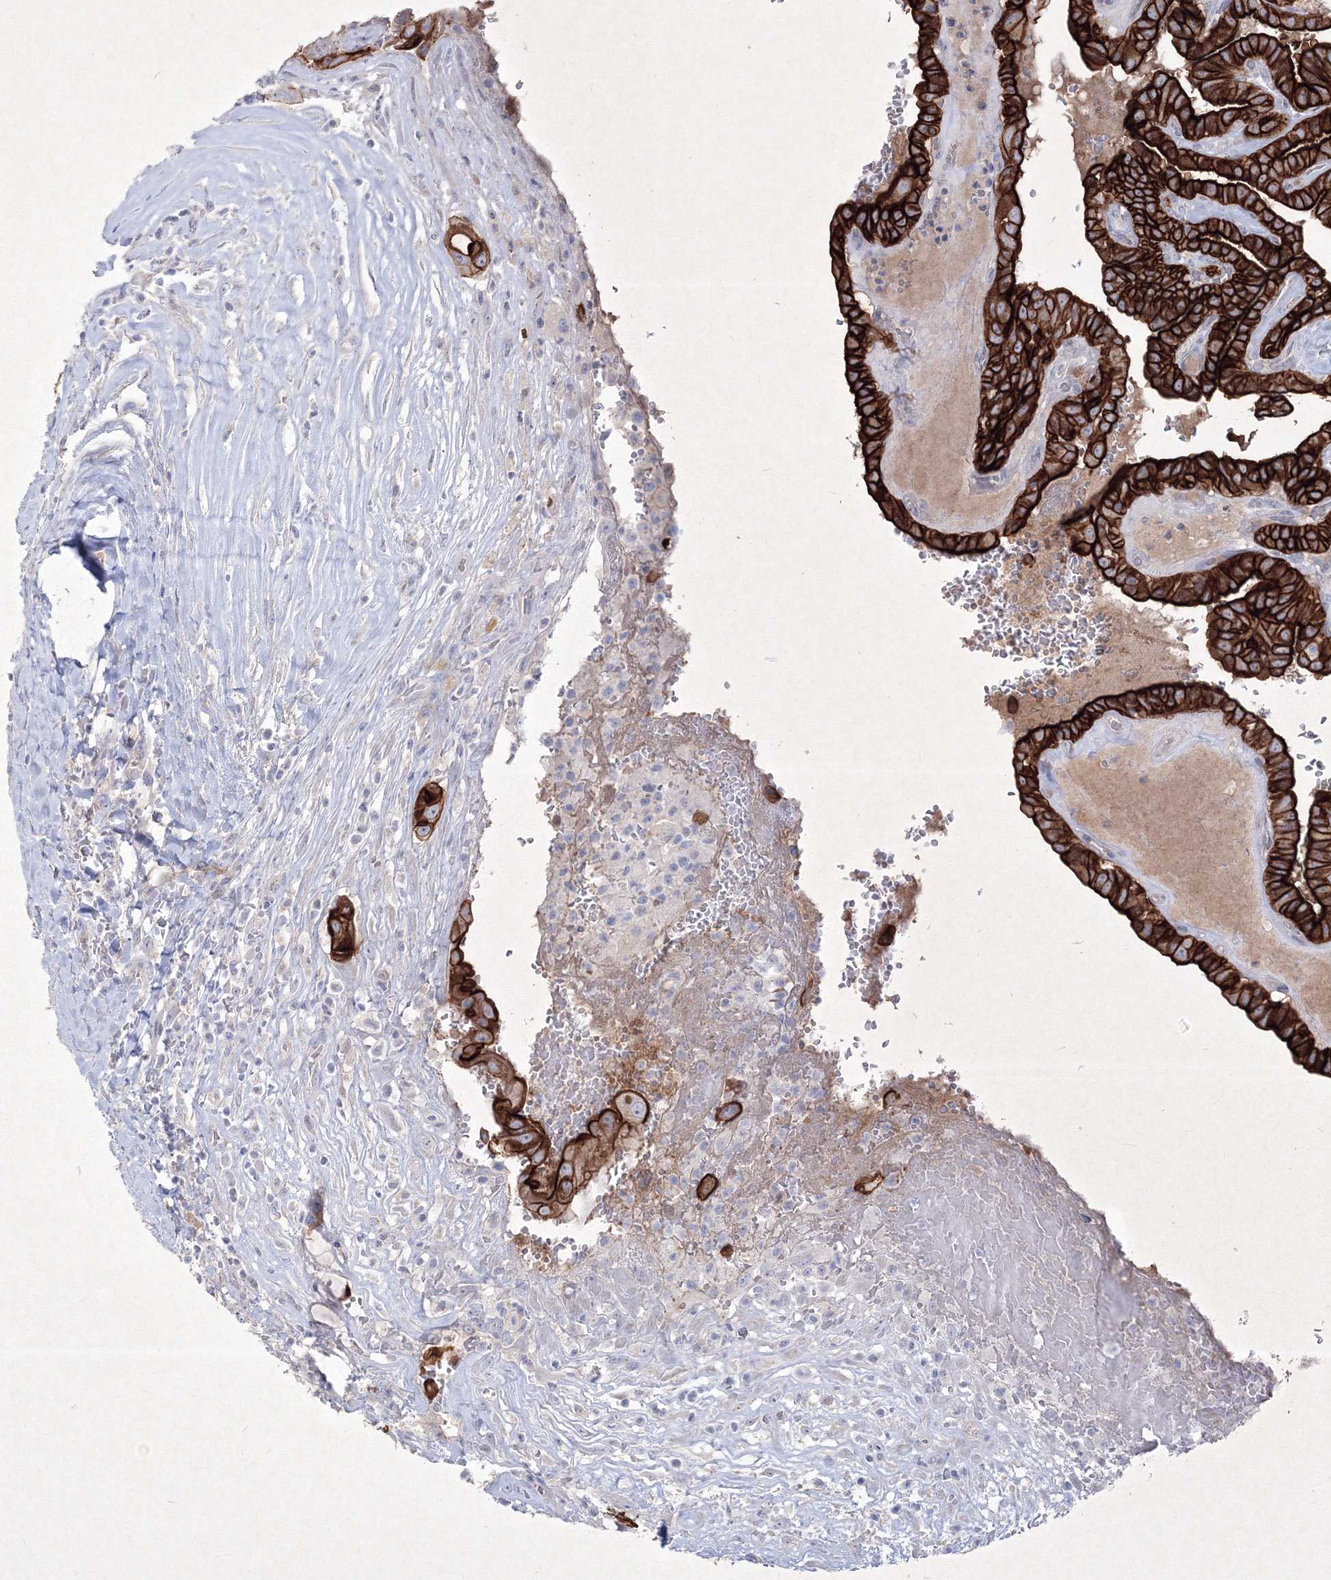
{"staining": {"intensity": "strong", "quantity": "25%-75%", "location": "cytoplasmic/membranous"}, "tissue": "thyroid cancer", "cell_type": "Tumor cells", "image_type": "cancer", "snomed": [{"axis": "morphology", "description": "Papillary adenocarcinoma, NOS"}, {"axis": "topography", "description": "Thyroid gland"}], "caption": "Strong cytoplasmic/membranous staining for a protein is identified in approximately 25%-75% of tumor cells of thyroid cancer (papillary adenocarcinoma) using immunohistochemistry (IHC).", "gene": "TMEM139", "patient": {"sex": "male", "age": 77}}